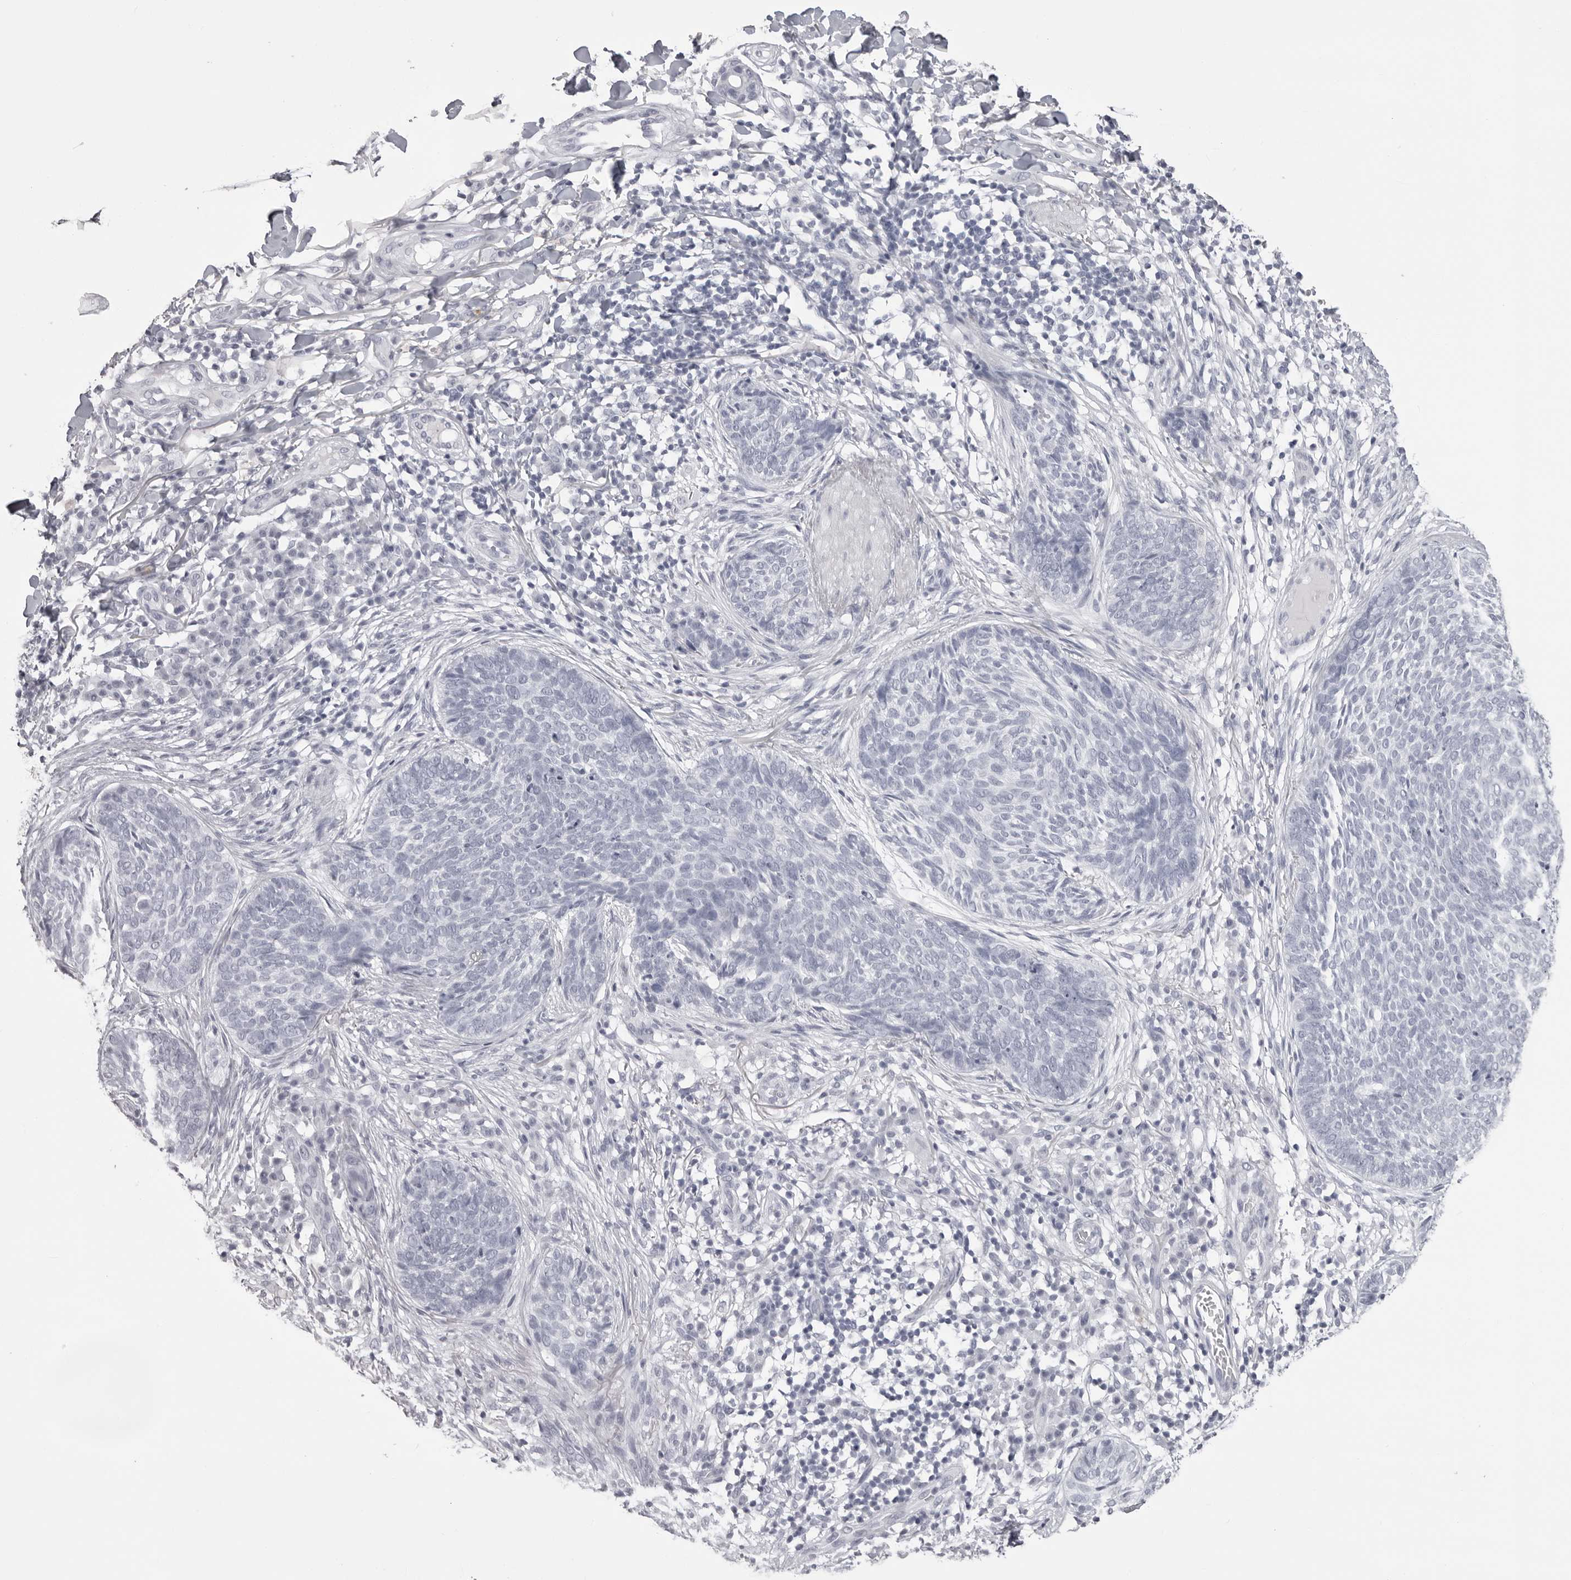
{"staining": {"intensity": "negative", "quantity": "none", "location": "none"}, "tissue": "skin cancer", "cell_type": "Tumor cells", "image_type": "cancer", "snomed": [{"axis": "morphology", "description": "Basal cell carcinoma"}, {"axis": "topography", "description": "Skin"}], "caption": "This is an immunohistochemistry (IHC) micrograph of skin cancer. There is no expression in tumor cells.", "gene": "CST1", "patient": {"sex": "female", "age": 64}}